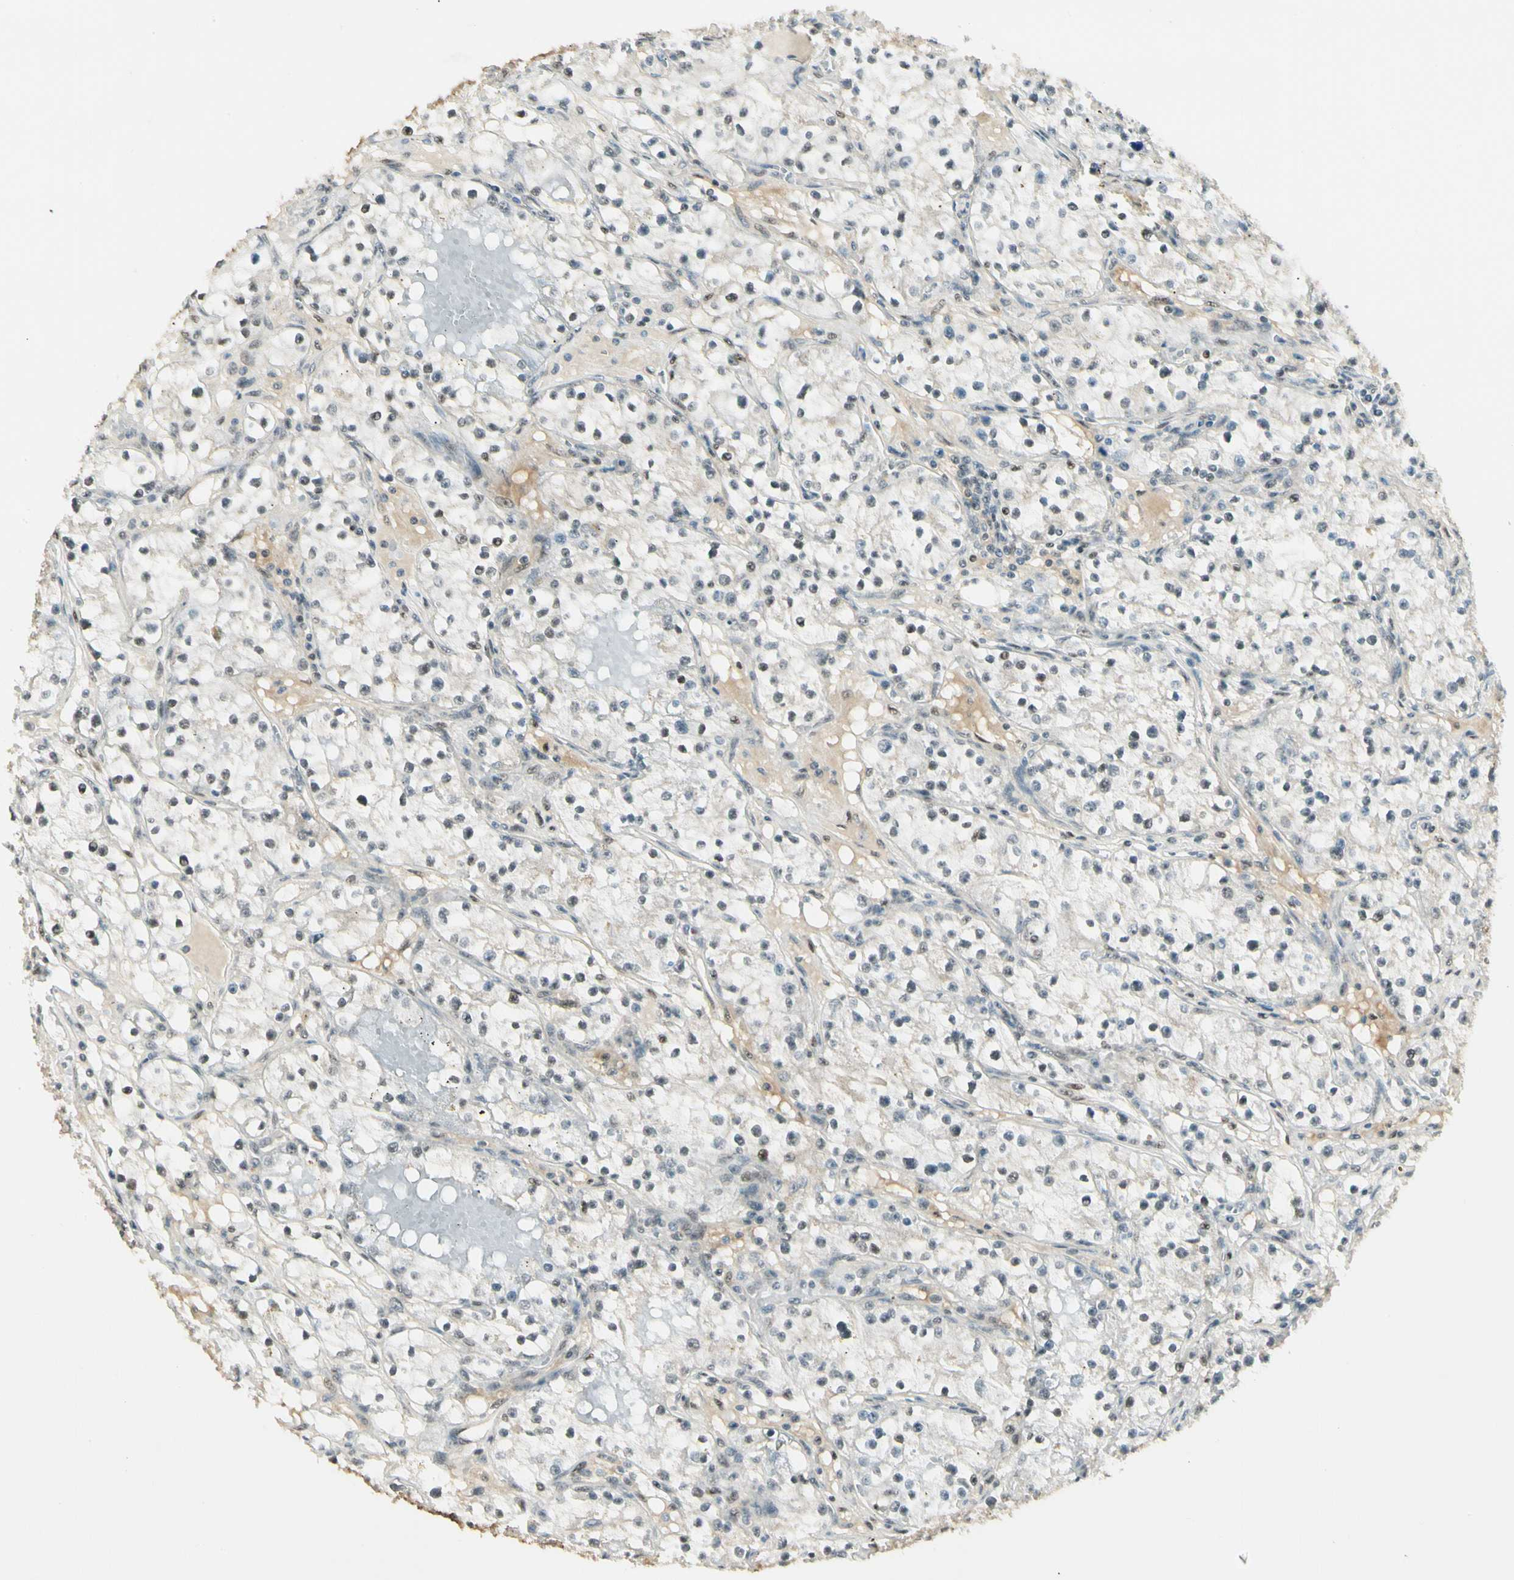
{"staining": {"intensity": "moderate", "quantity": "25%-75%", "location": "nuclear"}, "tissue": "renal cancer", "cell_type": "Tumor cells", "image_type": "cancer", "snomed": [{"axis": "morphology", "description": "Adenocarcinoma, NOS"}, {"axis": "topography", "description": "Kidney"}], "caption": "This is a histology image of immunohistochemistry (IHC) staining of renal adenocarcinoma, which shows moderate positivity in the nuclear of tumor cells.", "gene": "ATXN1", "patient": {"sex": "male", "age": 56}}